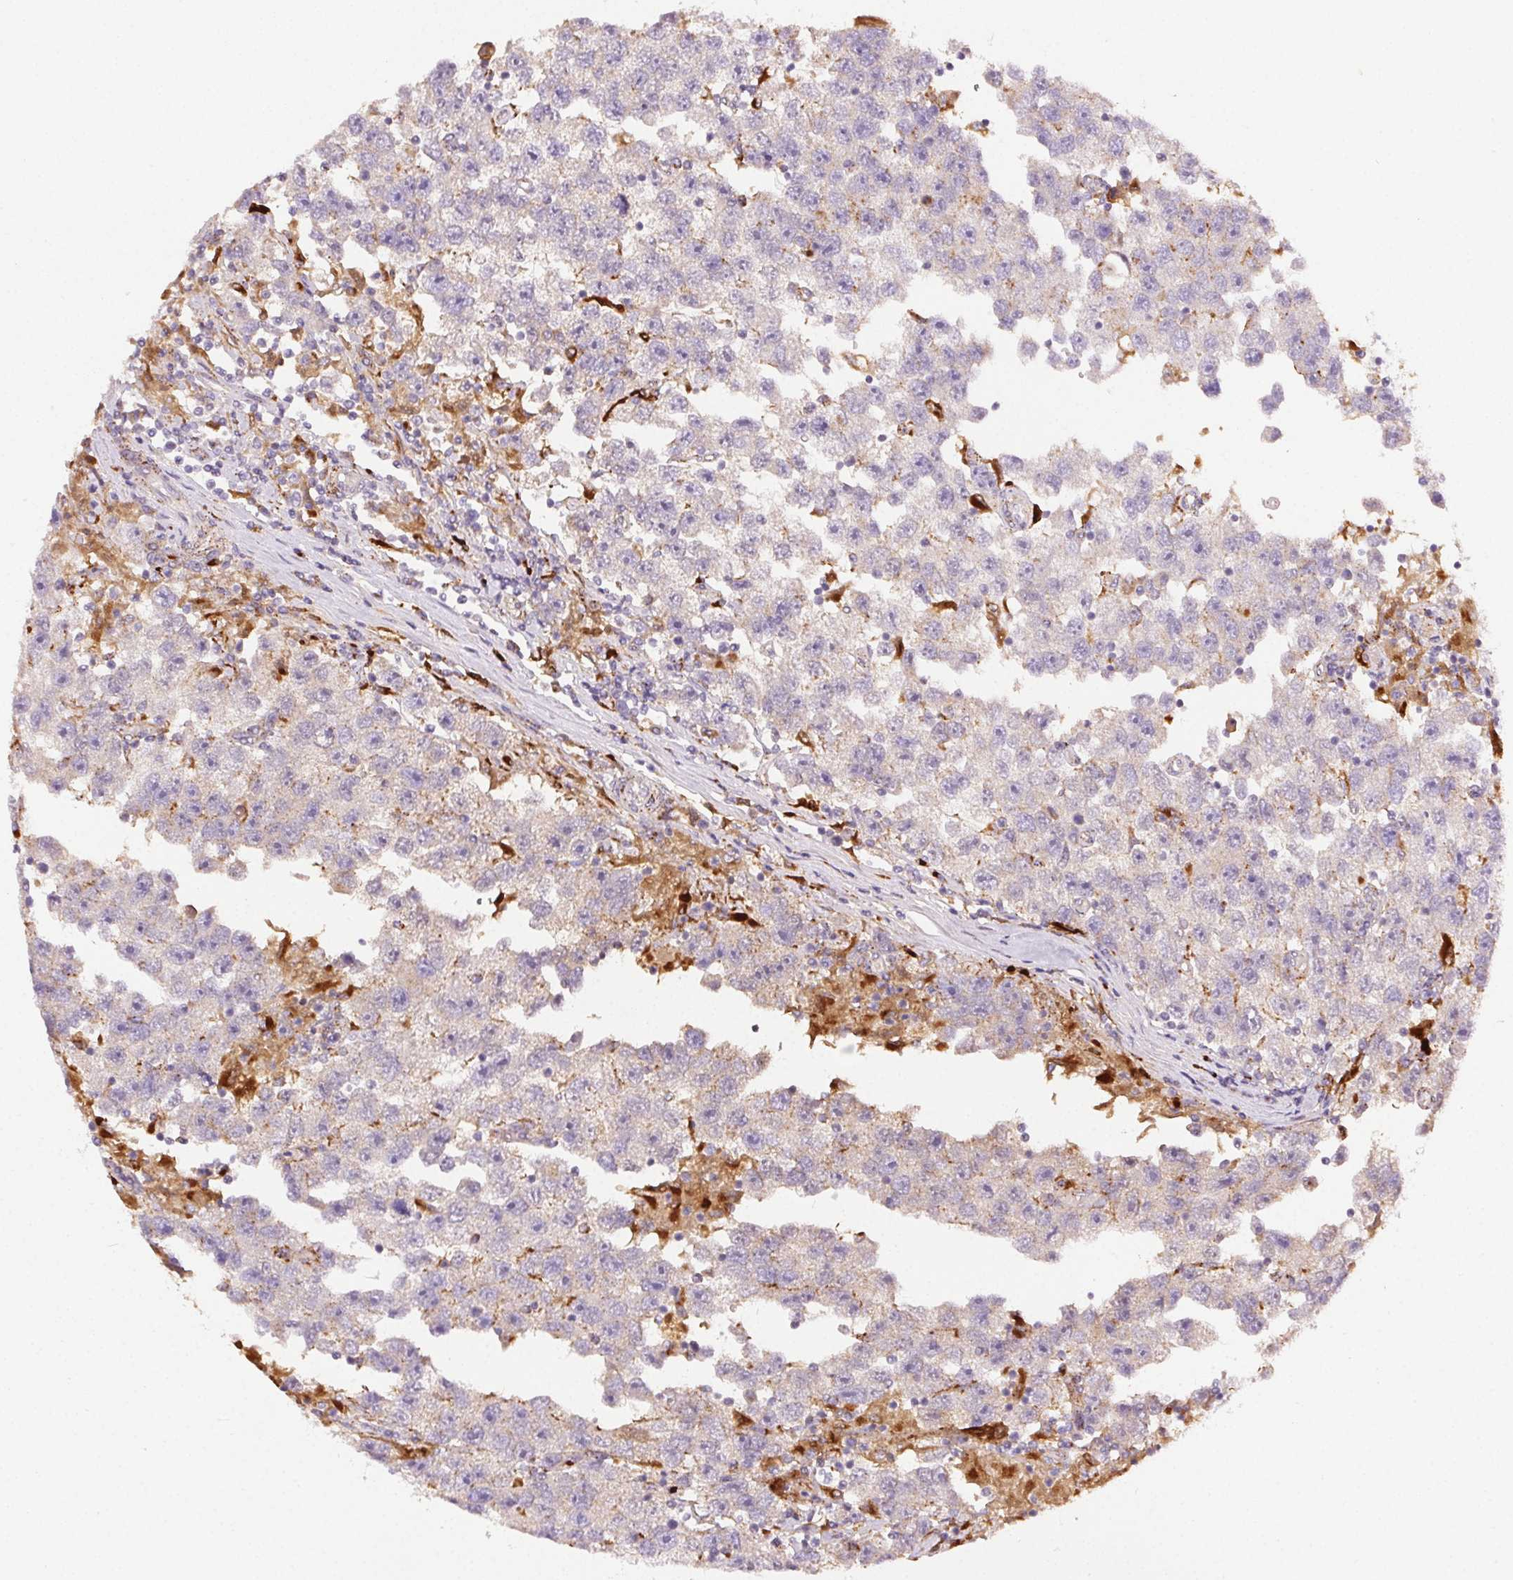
{"staining": {"intensity": "negative", "quantity": "none", "location": "none"}, "tissue": "testis cancer", "cell_type": "Tumor cells", "image_type": "cancer", "snomed": [{"axis": "morphology", "description": "Seminoma, NOS"}, {"axis": "topography", "description": "Testis"}], "caption": "Immunohistochemistry (IHC) image of neoplastic tissue: human seminoma (testis) stained with DAB (3,3'-diaminobenzidine) demonstrates no significant protein staining in tumor cells.", "gene": "SCPEP1", "patient": {"sex": "male", "age": 26}}